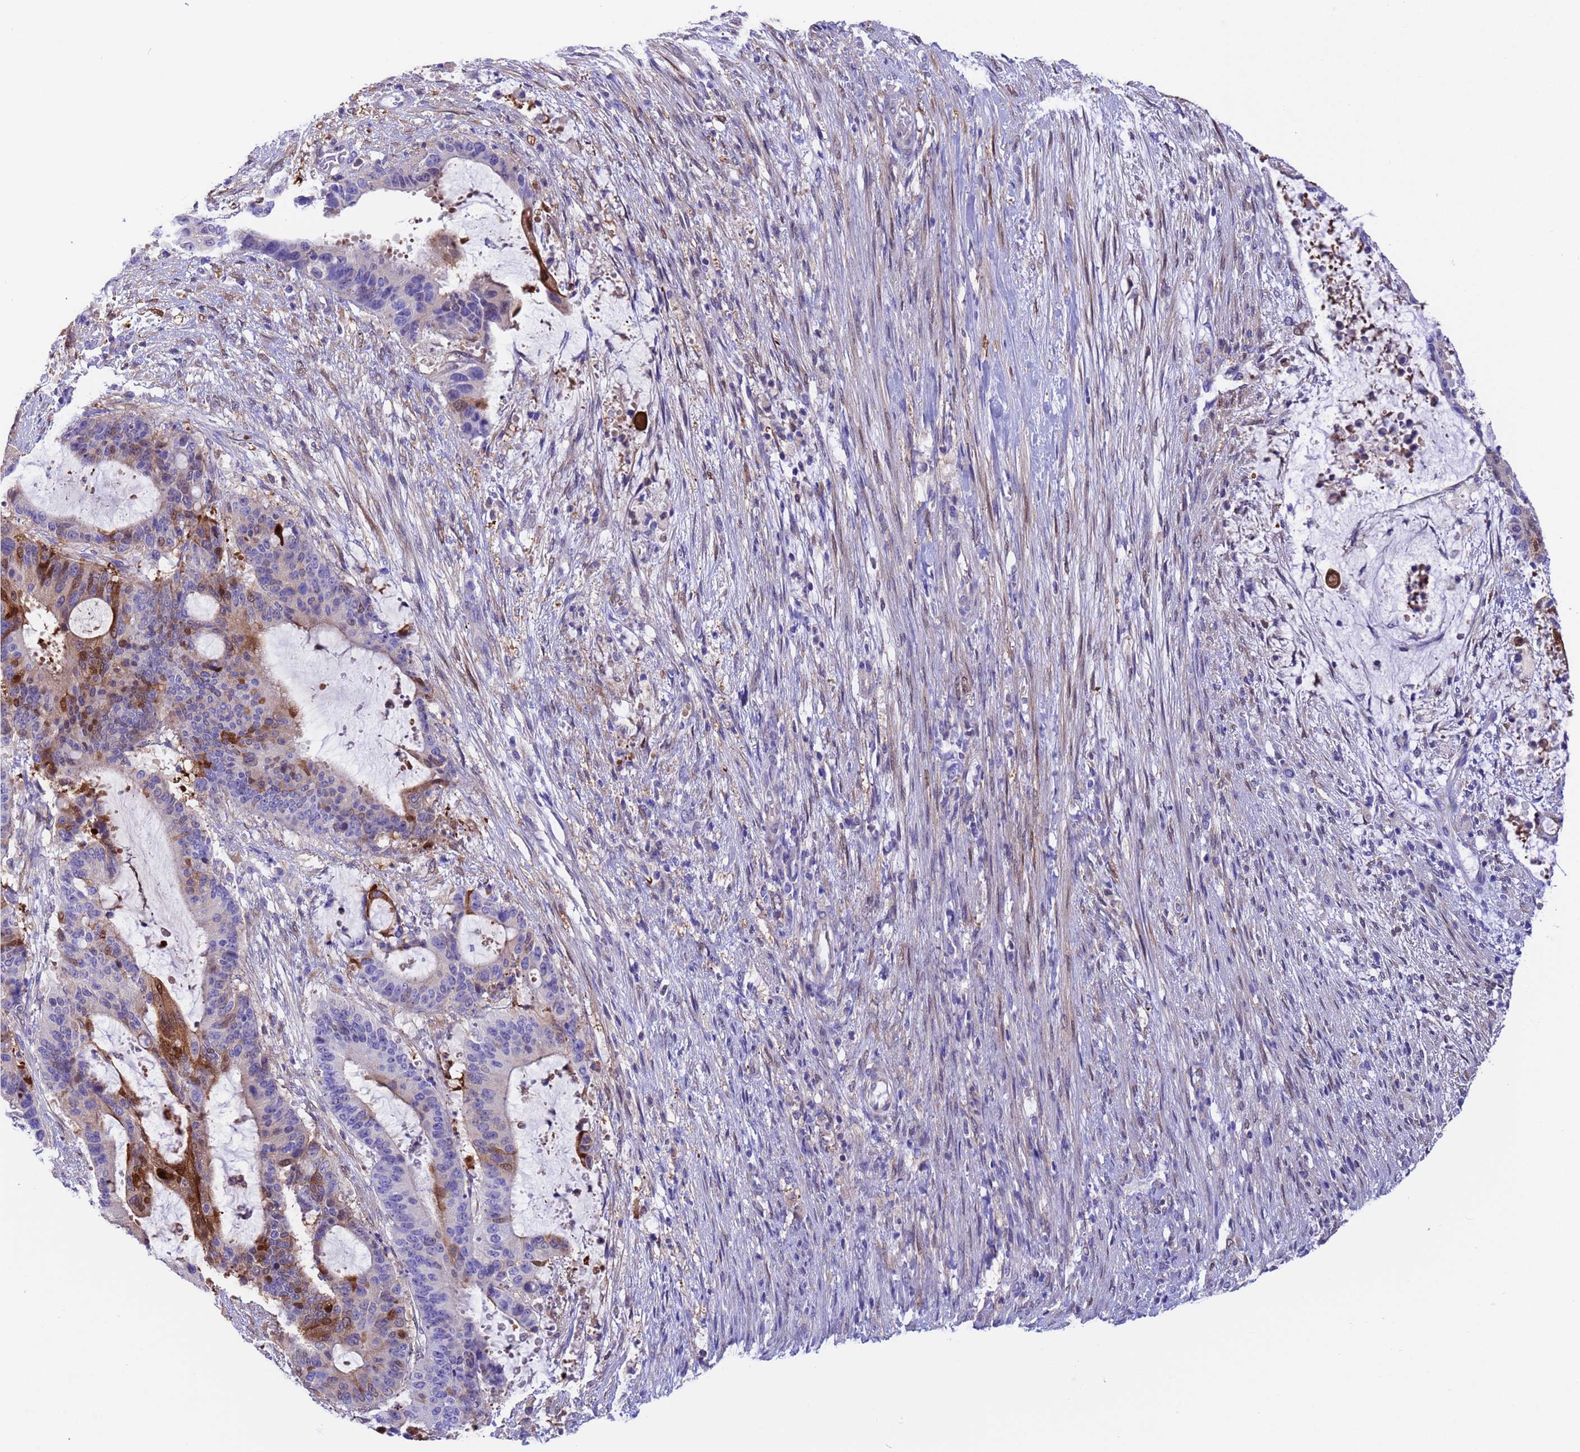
{"staining": {"intensity": "moderate", "quantity": "<25%", "location": "cytoplasmic/membranous,nuclear"}, "tissue": "liver cancer", "cell_type": "Tumor cells", "image_type": "cancer", "snomed": [{"axis": "morphology", "description": "Normal tissue, NOS"}, {"axis": "morphology", "description": "Cholangiocarcinoma"}, {"axis": "topography", "description": "Liver"}, {"axis": "topography", "description": "Peripheral nerve tissue"}], "caption": "Immunohistochemistry (IHC) photomicrograph of neoplastic tissue: liver cancer (cholangiocarcinoma) stained using immunohistochemistry (IHC) shows low levels of moderate protein expression localized specifically in the cytoplasmic/membranous and nuclear of tumor cells, appearing as a cytoplasmic/membranous and nuclear brown color.", "gene": "C6orf47", "patient": {"sex": "female", "age": 73}}